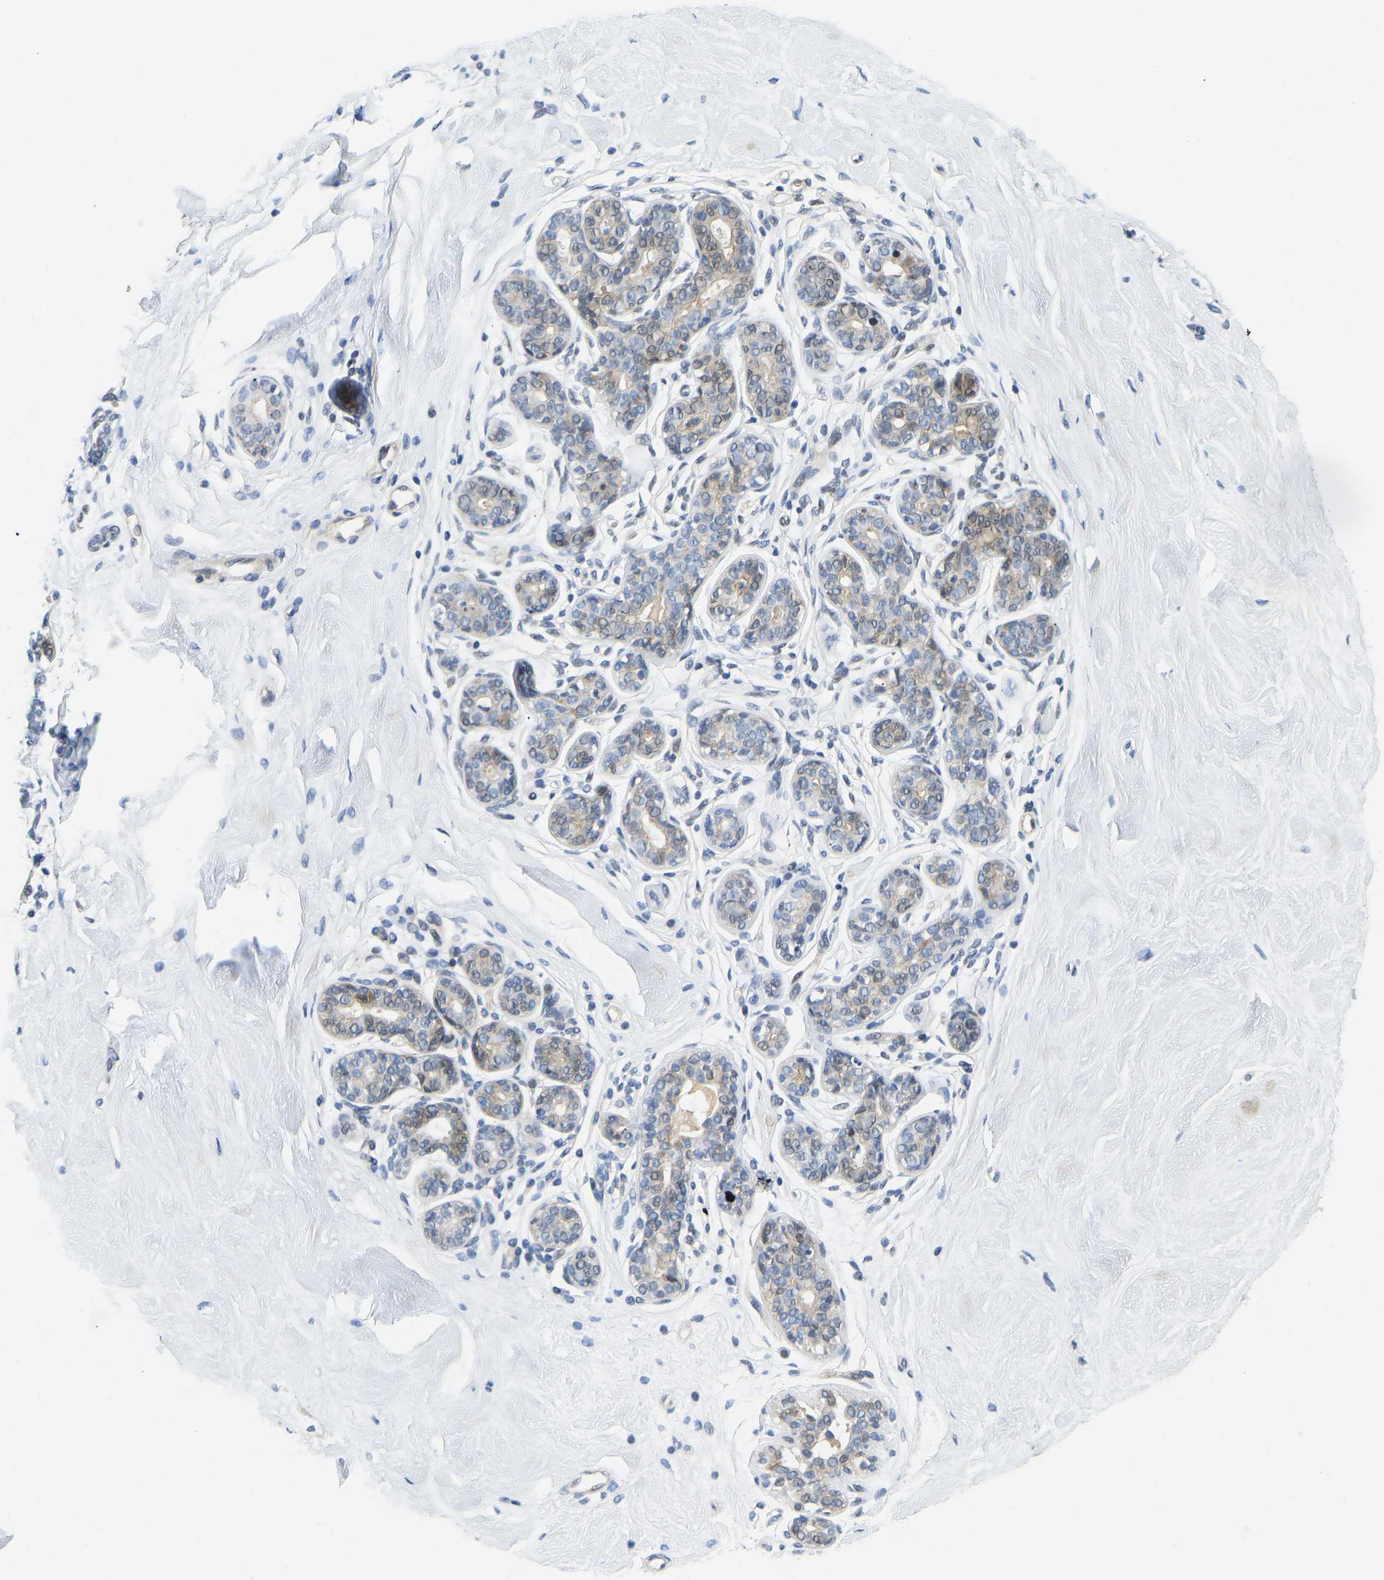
{"staining": {"intensity": "negative", "quantity": "none", "location": "none"}, "tissue": "breast", "cell_type": "Adipocytes", "image_type": "normal", "snomed": [{"axis": "morphology", "description": "Normal tissue, NOS"}, {"axis": "topography", "description": "Breast"}], "caption": "High power microscopy photomicrograph of an IHC photomicrograph of unremarkable breast, revealing no significant expression in adipocytes.", "gene": "HDAC5", "patient": {"sex": "female", "age": 22}}